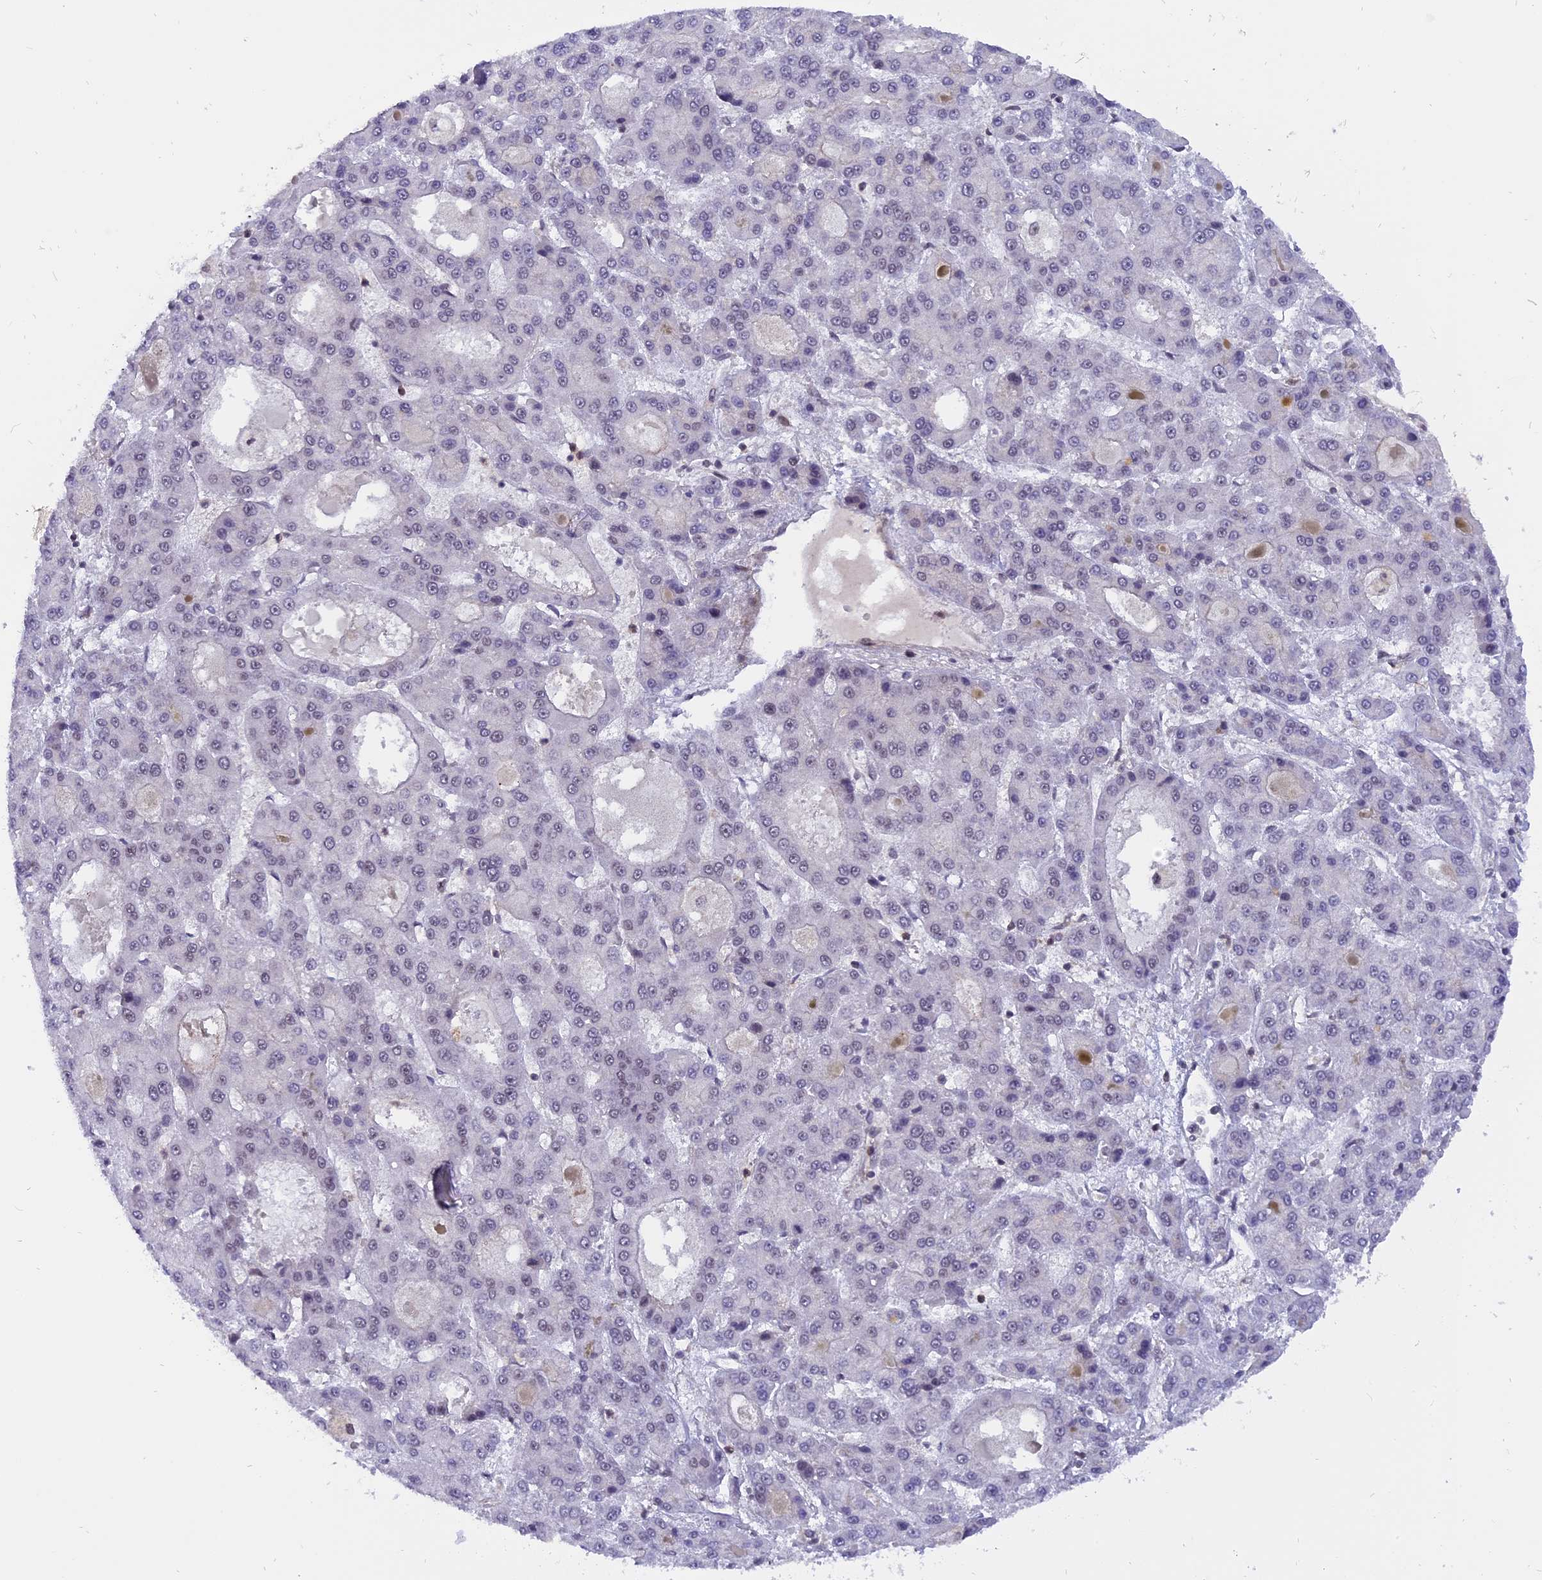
{"staining": {"intensity": "negative", "quantity": "none", "location": "none"}, "tissue": "liver cancer", "cell_type": "Tumor cells", "image_type": "cancer", "snomed": [{"axis": "morphology", "description": "Carcinoma, Hepatocellular, NOS"}, {"axis": "topography", "description": "Liver"}], "caption": "Immunohistochemistry image of human liver hepatocellular carcinoma stained for a protein (brown), which reveals no positivity in tumor cells.", "gene": "TADA3", "patient": {"sex": "male", "age": 70}}